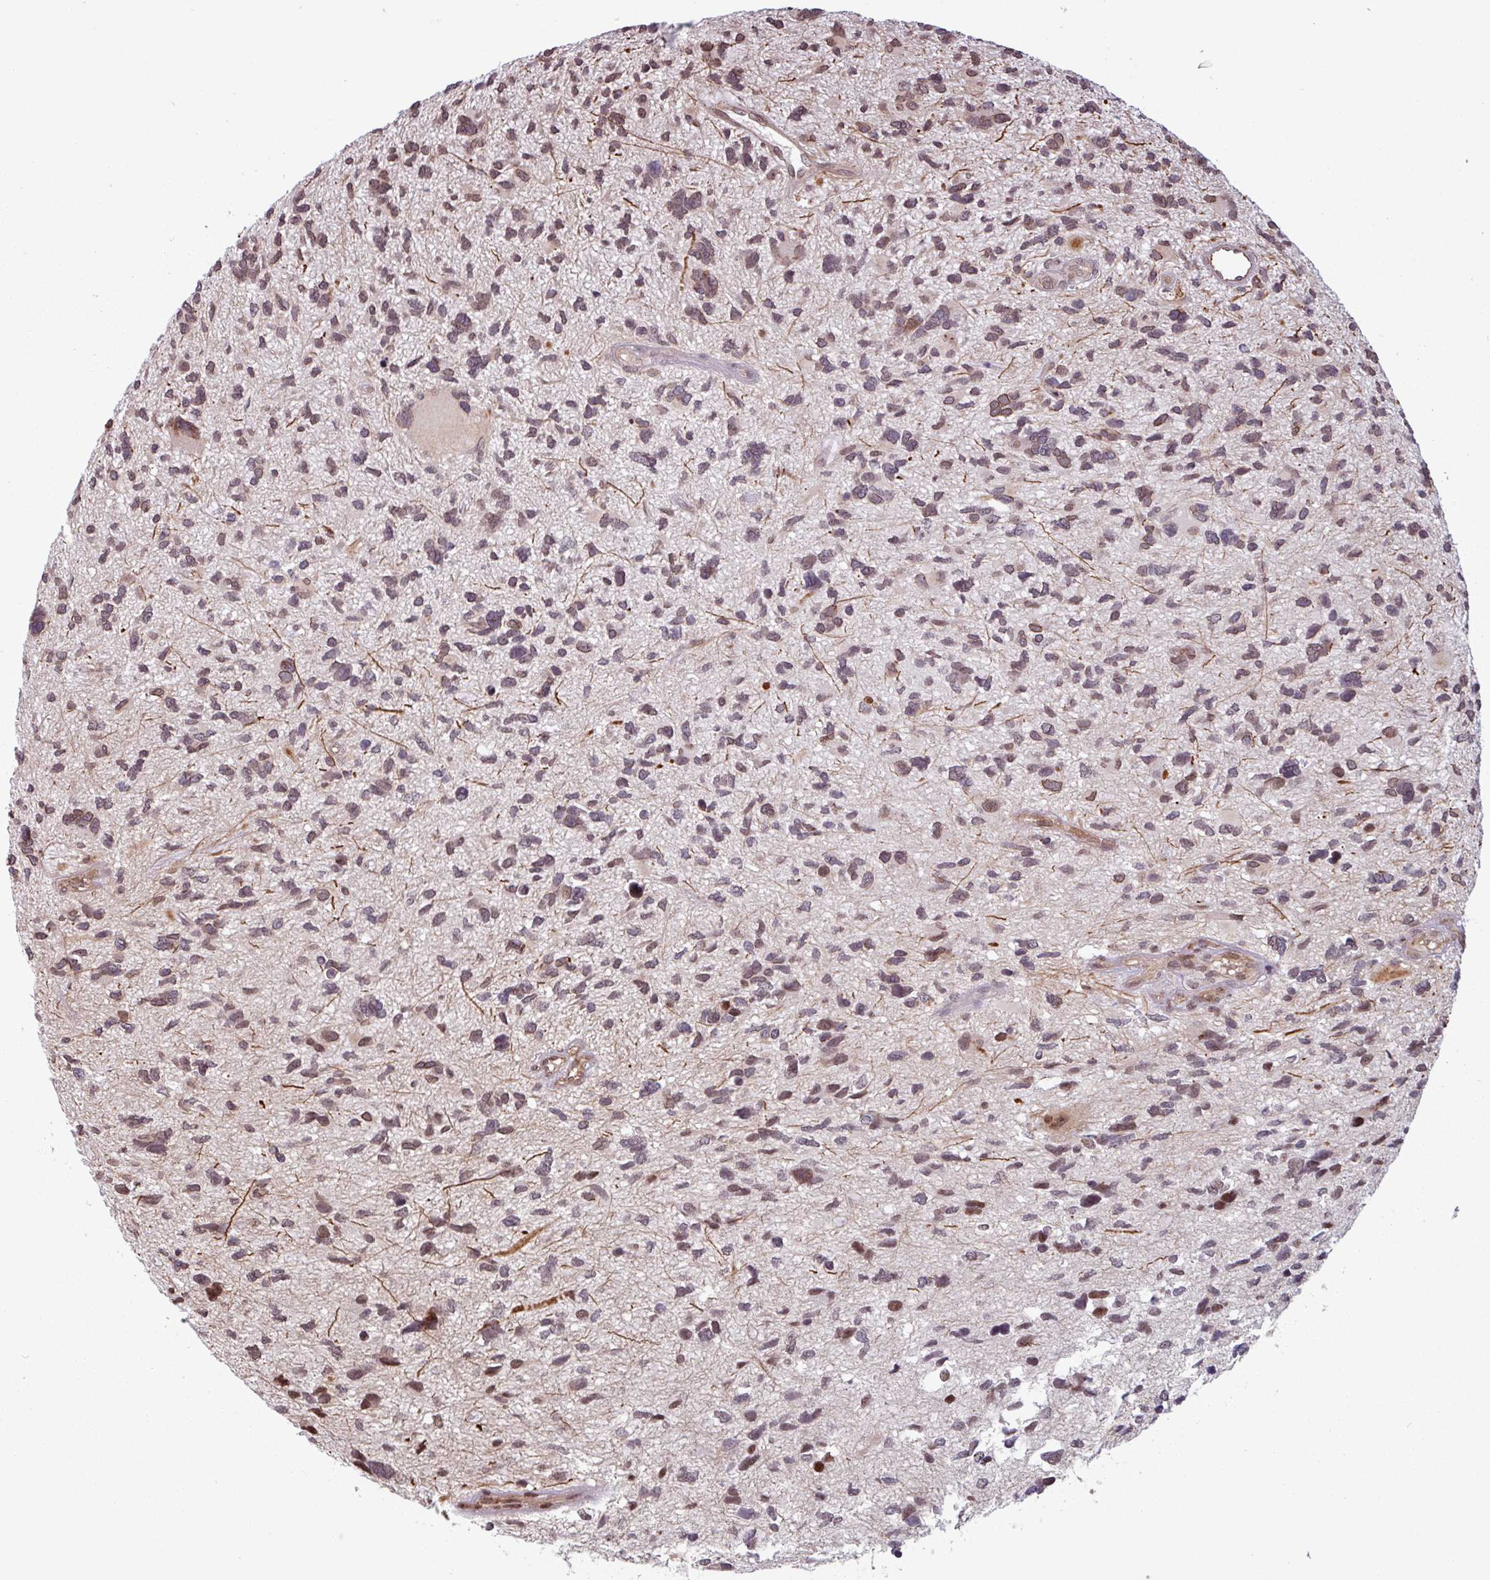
{"staining": {"intensity": "weak", "quantity": ">75%", "location": "nuclear"}, "tissue": "glioma", "cell_type": "Tumor cells", "image_type": "cancer", "snomed": [{"axis": "morphology", "description": "Glioma, malignant, High grade"}, {"axis": "topography", "description": "Brain"}], "caption": "Immunohistochemistry (IHC) staining of glioma, which exhibits low levels of weak nuclear expression in about >75% of tumor cells indicating weak nuclear protein expression. The staining was performed using DAB (brown) for protein detection and nuclei were counterstained in hematoxylin (blue).", "gene": "RBM4B", "patient": {"sex": "female", "age": 11}}